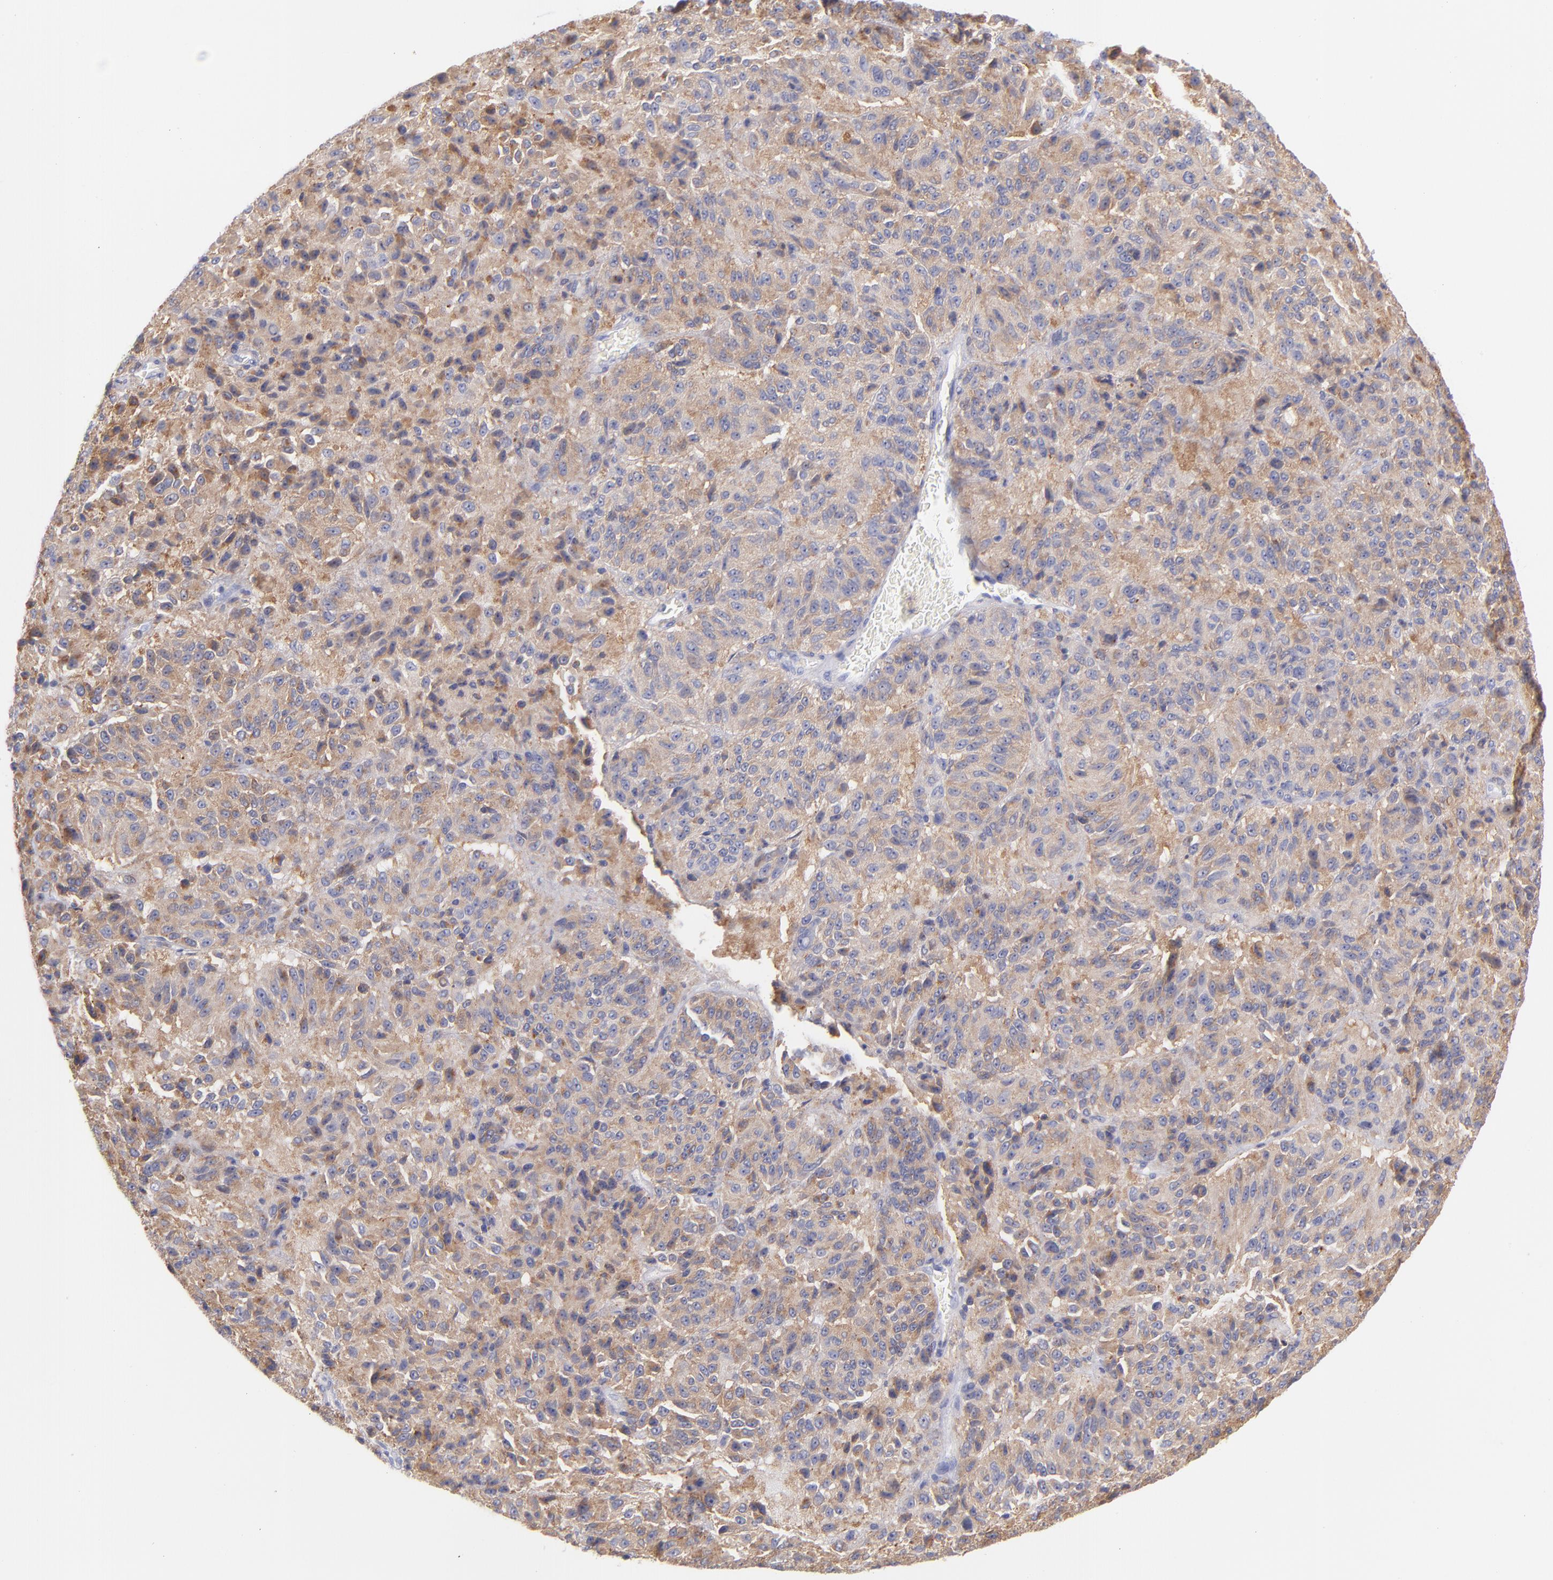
{"staining": {"intensity": "moderate", "quantity": ">75%", "location": "cytoplasmic/membranous"}, "tissue": "melanoma", "cell_type": "Tumor cells", "image_type": "cancer", "snomed": [{"axis": "morphology", "description": "Malignant melanoma, Metastatic site"}, {"axis": "topography", "description": "Lung"}], "caption": "This is an image of IHC staining of malignant melanoma (metastatic site), which shows moderate staining in the cytoplasmic/membranous of tumor cells.", "gene": "PRKCA", "patient": {"sex": "male", "age": 64}}